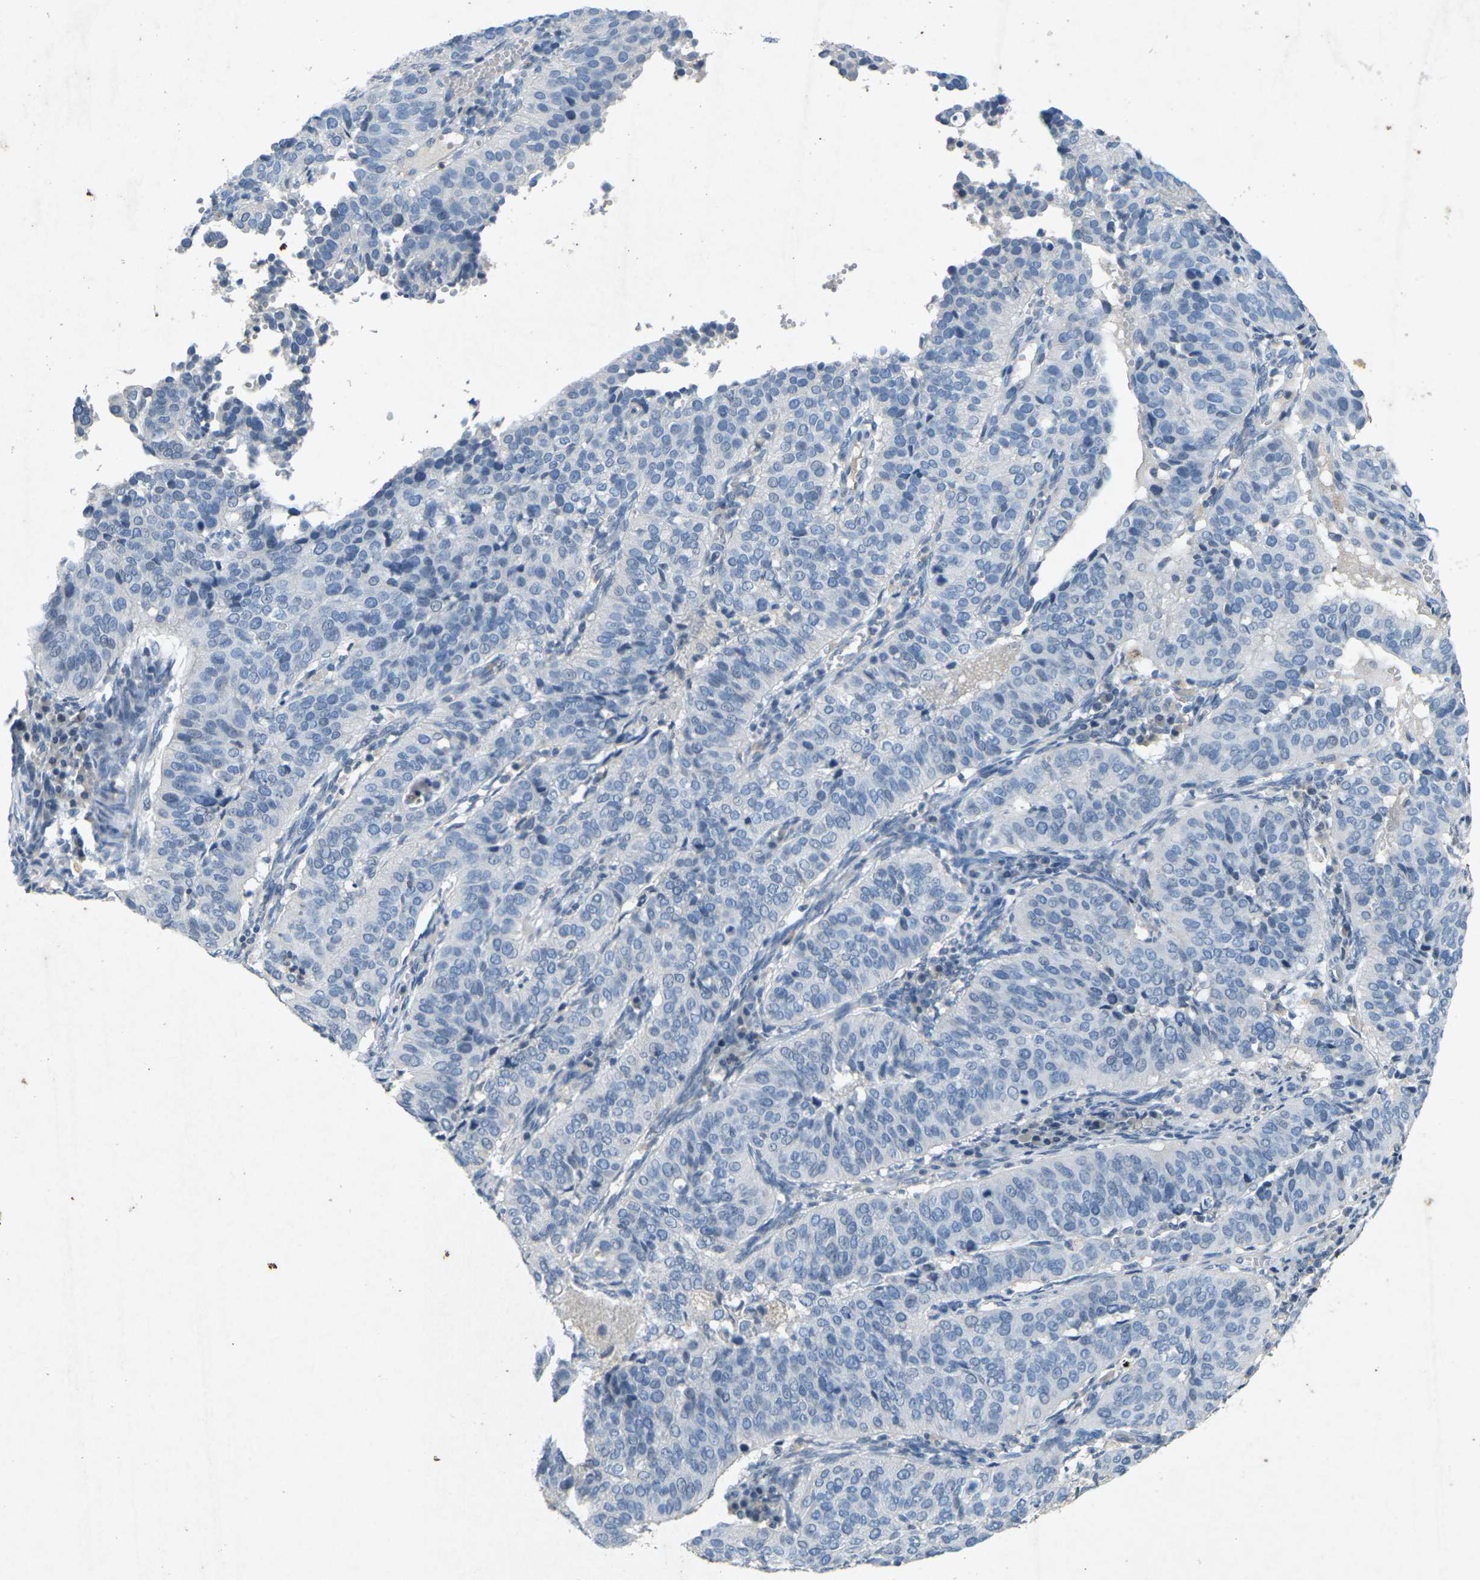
{"staining": {"intensity": "negative", "quantity": "none", "location": "none"}, "tissue": "cervical cancer", "cell_type": "Tumor cells", "image_type": "cancer", "snomed": [{"axis": "morphology", "description": "Normal tissue, NOS"}, {"axis": "morphology", "description": "Squamous cell carcinoma, NOS"}, {"axis": "topography", "description": "Cervix"}], "caption": "This is an immunohistochemistry photomicrograph of squamous cell carcinoma (cervical). There is no staining in tumor cells.", "gene": "A1BG", "patient": {"sex": "female", "age": 39}}